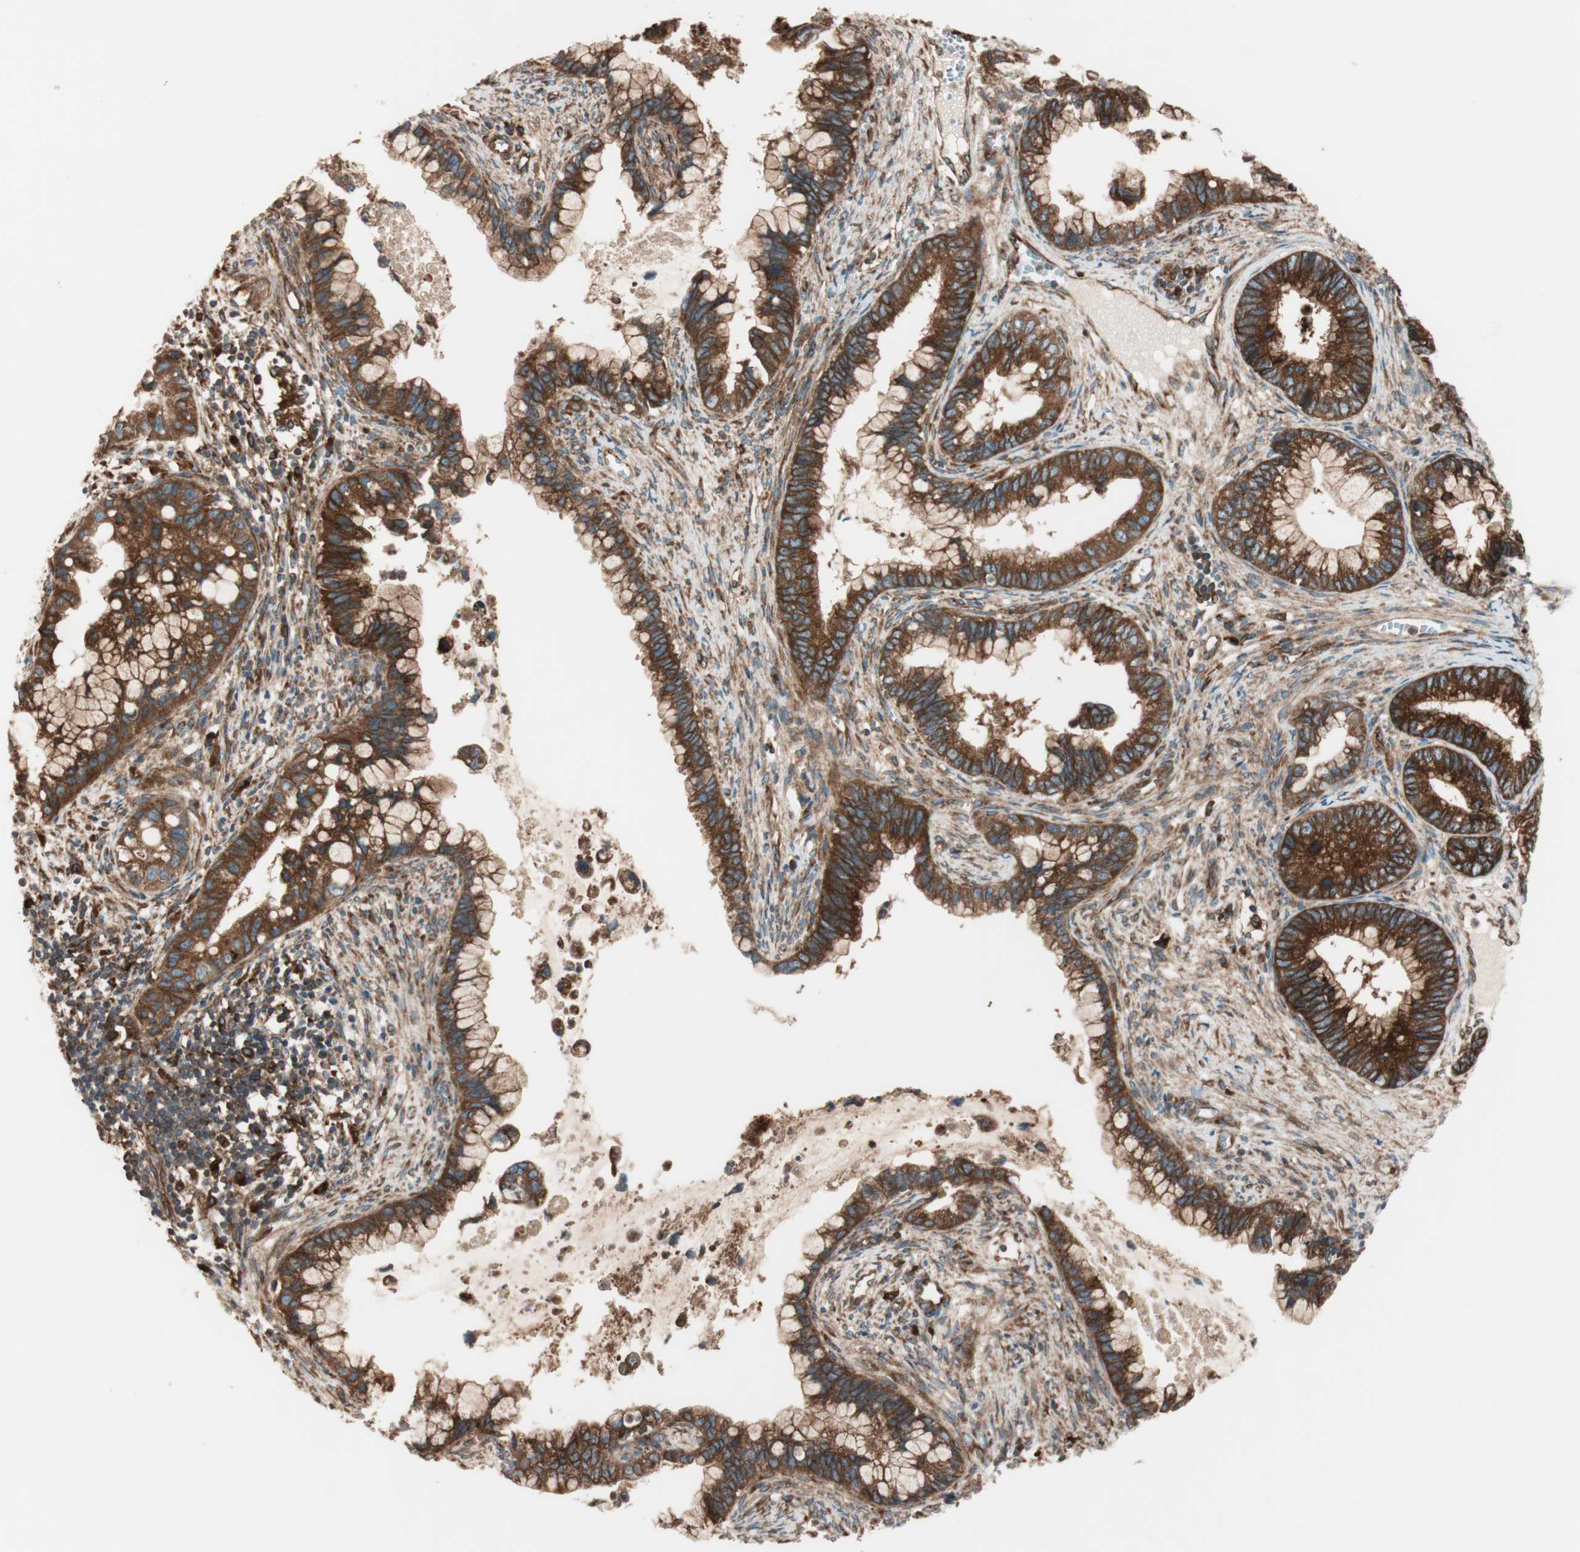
{"staining": {"intensity": "strong", "quantity": ">75%", "location": "cytoplasmic/membranous"}, "tissue": "cervical cancer", "cell_type": "Tumor cells", "image_type": "cancer", "snomed": [{"axis": "morphology", "description": "Adenocarcinoma, NOS"}, {"axis": "topography", "description": "Cervix"}], "caption": "Cervical cancer stained for a protein shows strong cytoplasmic/membranous positivity in tumor cells. (DAB (3,3'-diaminobenzidine) = brown stain, brightfield microscopy at high magnification).", "gene": "RAB5A", "patient": {"sex": "female", "age": 44}}